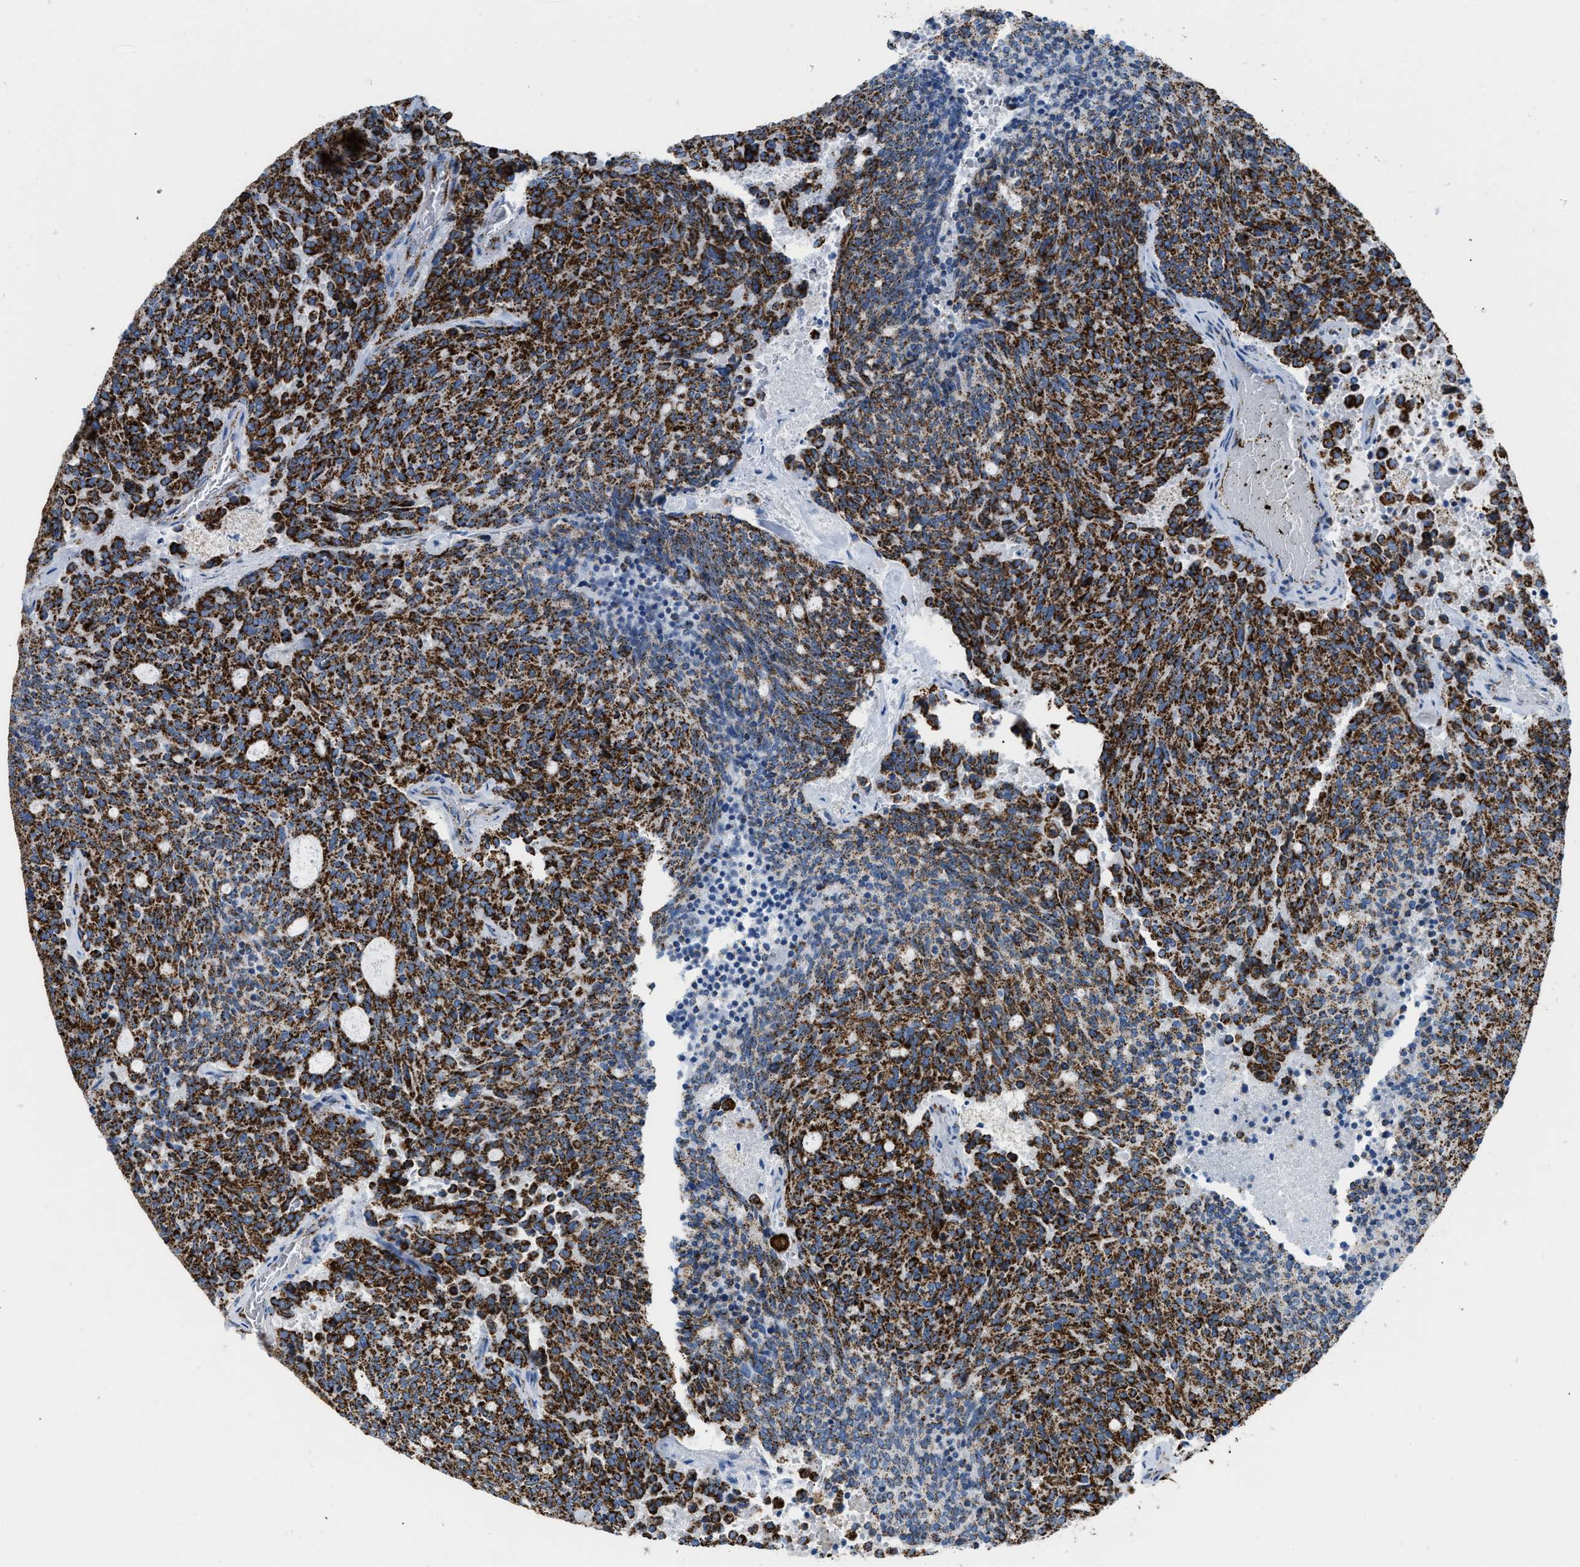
{"staining": {"intensity": "strong", "quantity": ">75%", "location": "cytoplasmic/membranous"}, "tissue": "carcinoid", "cell_type": "Tumor cells", "image_type": "cancer", "snomed": [{"axis": "morphology", "description": "Carcinoid, malignant, NOS"}, {"axis": "topography", "description": "Pancreas"}], "caption": "Carcinoid stained with a brown dye displays strong cytoplasmic/membranous positive expression in about >75% of tumor cells.", "gene": "ETFB", "patient": {"sex": "female", "age": 54}}